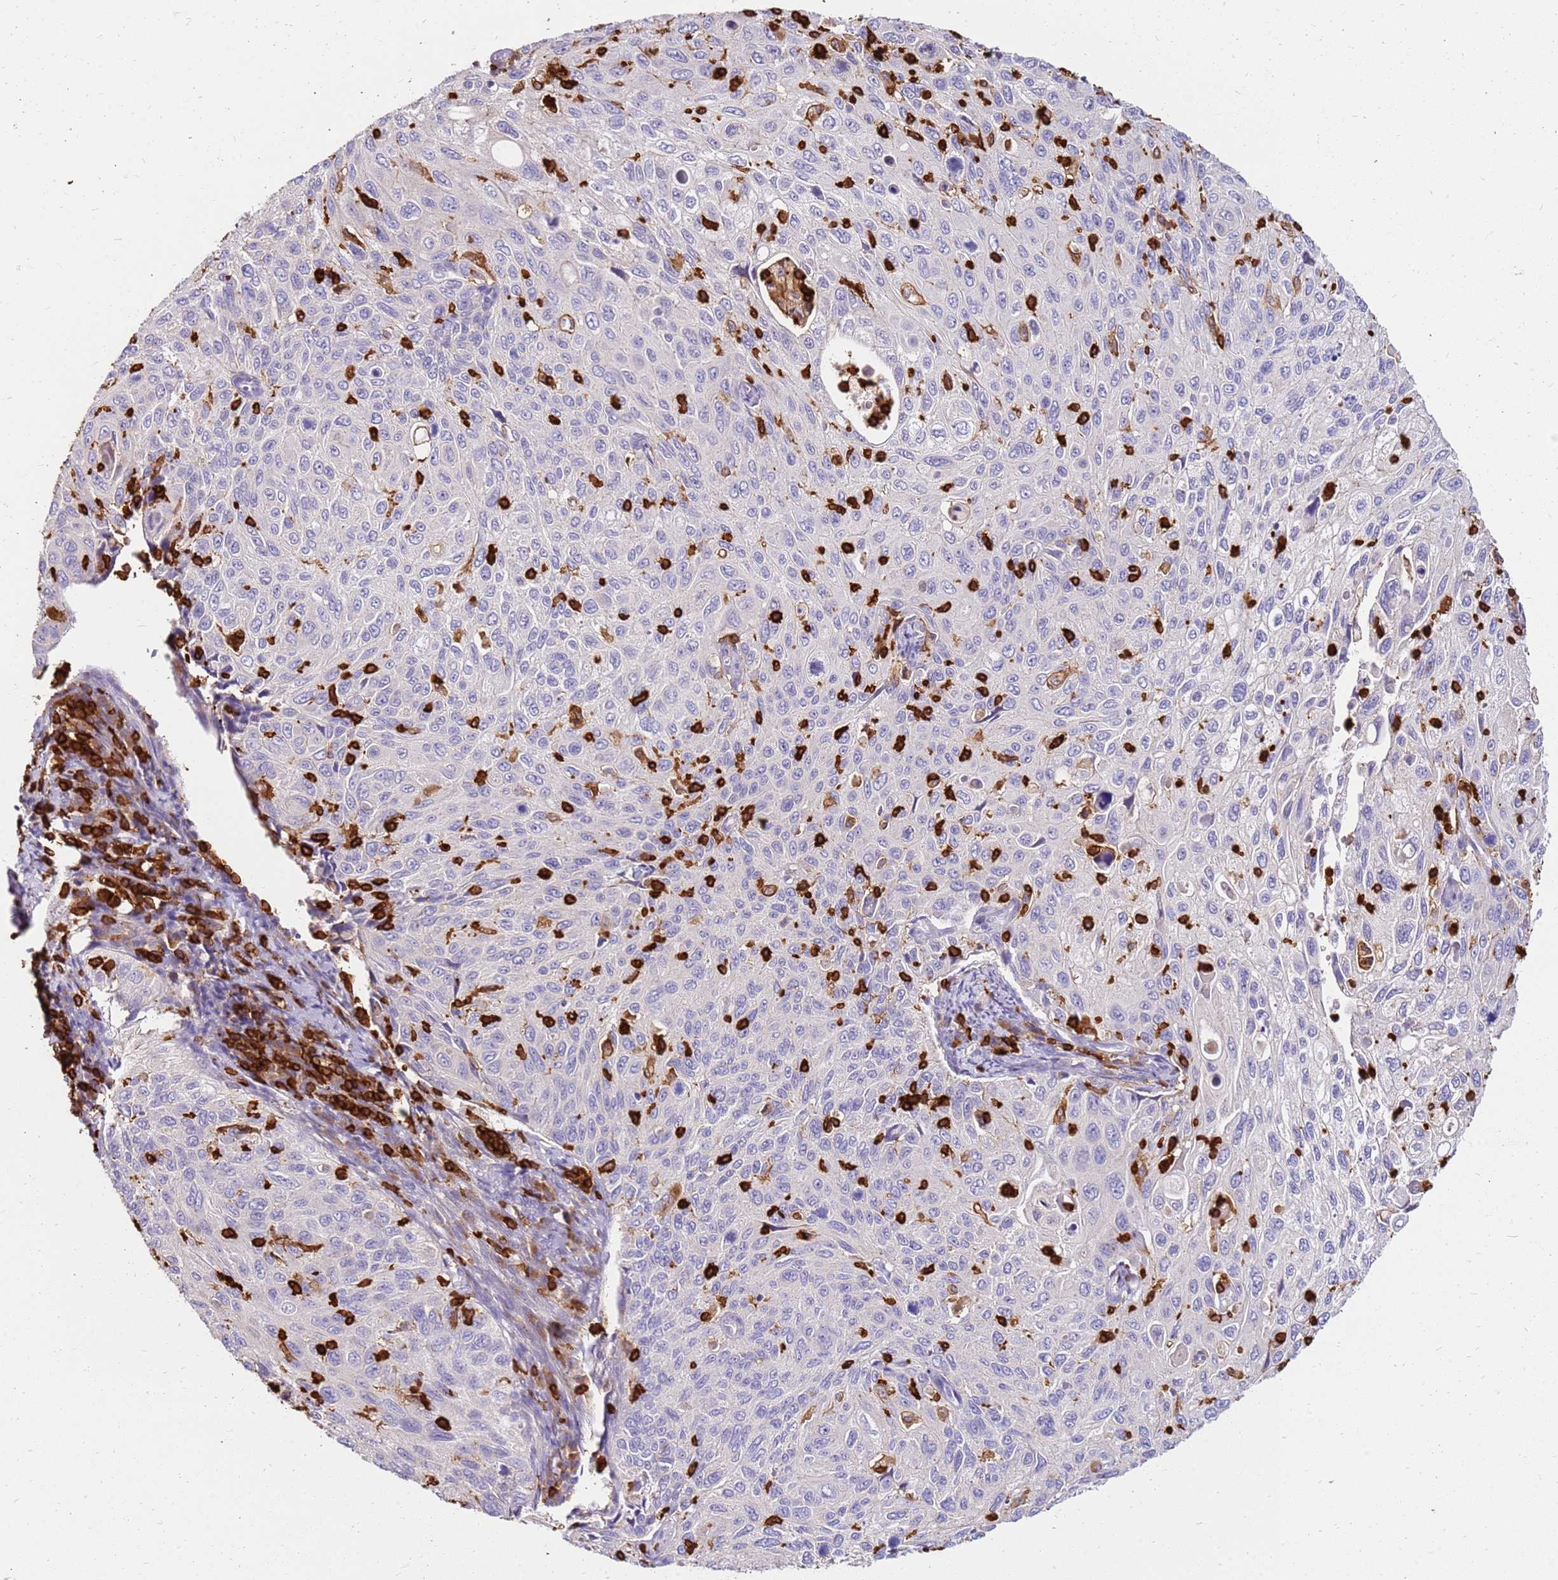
{"staining": {"intensity": "negative", "quantity": "none", "location": "none"}, "tissue": "cervical cancer", "cell_type": "Tumor cells", "image_type": "cancer", "snomed": [{"axis": "morphology", "description": "Squamous cell carcinoma, NOS"}, {"axis": "topography", "description": "Cervix"}], "caption": "Tumor cells are negative for protein expression in human cervical cancer. (Immunohistochemistry, brightfield microscopy, high magnification).", "gene": "CORO1A", "patient": {"sex": "female", "age": 70}}